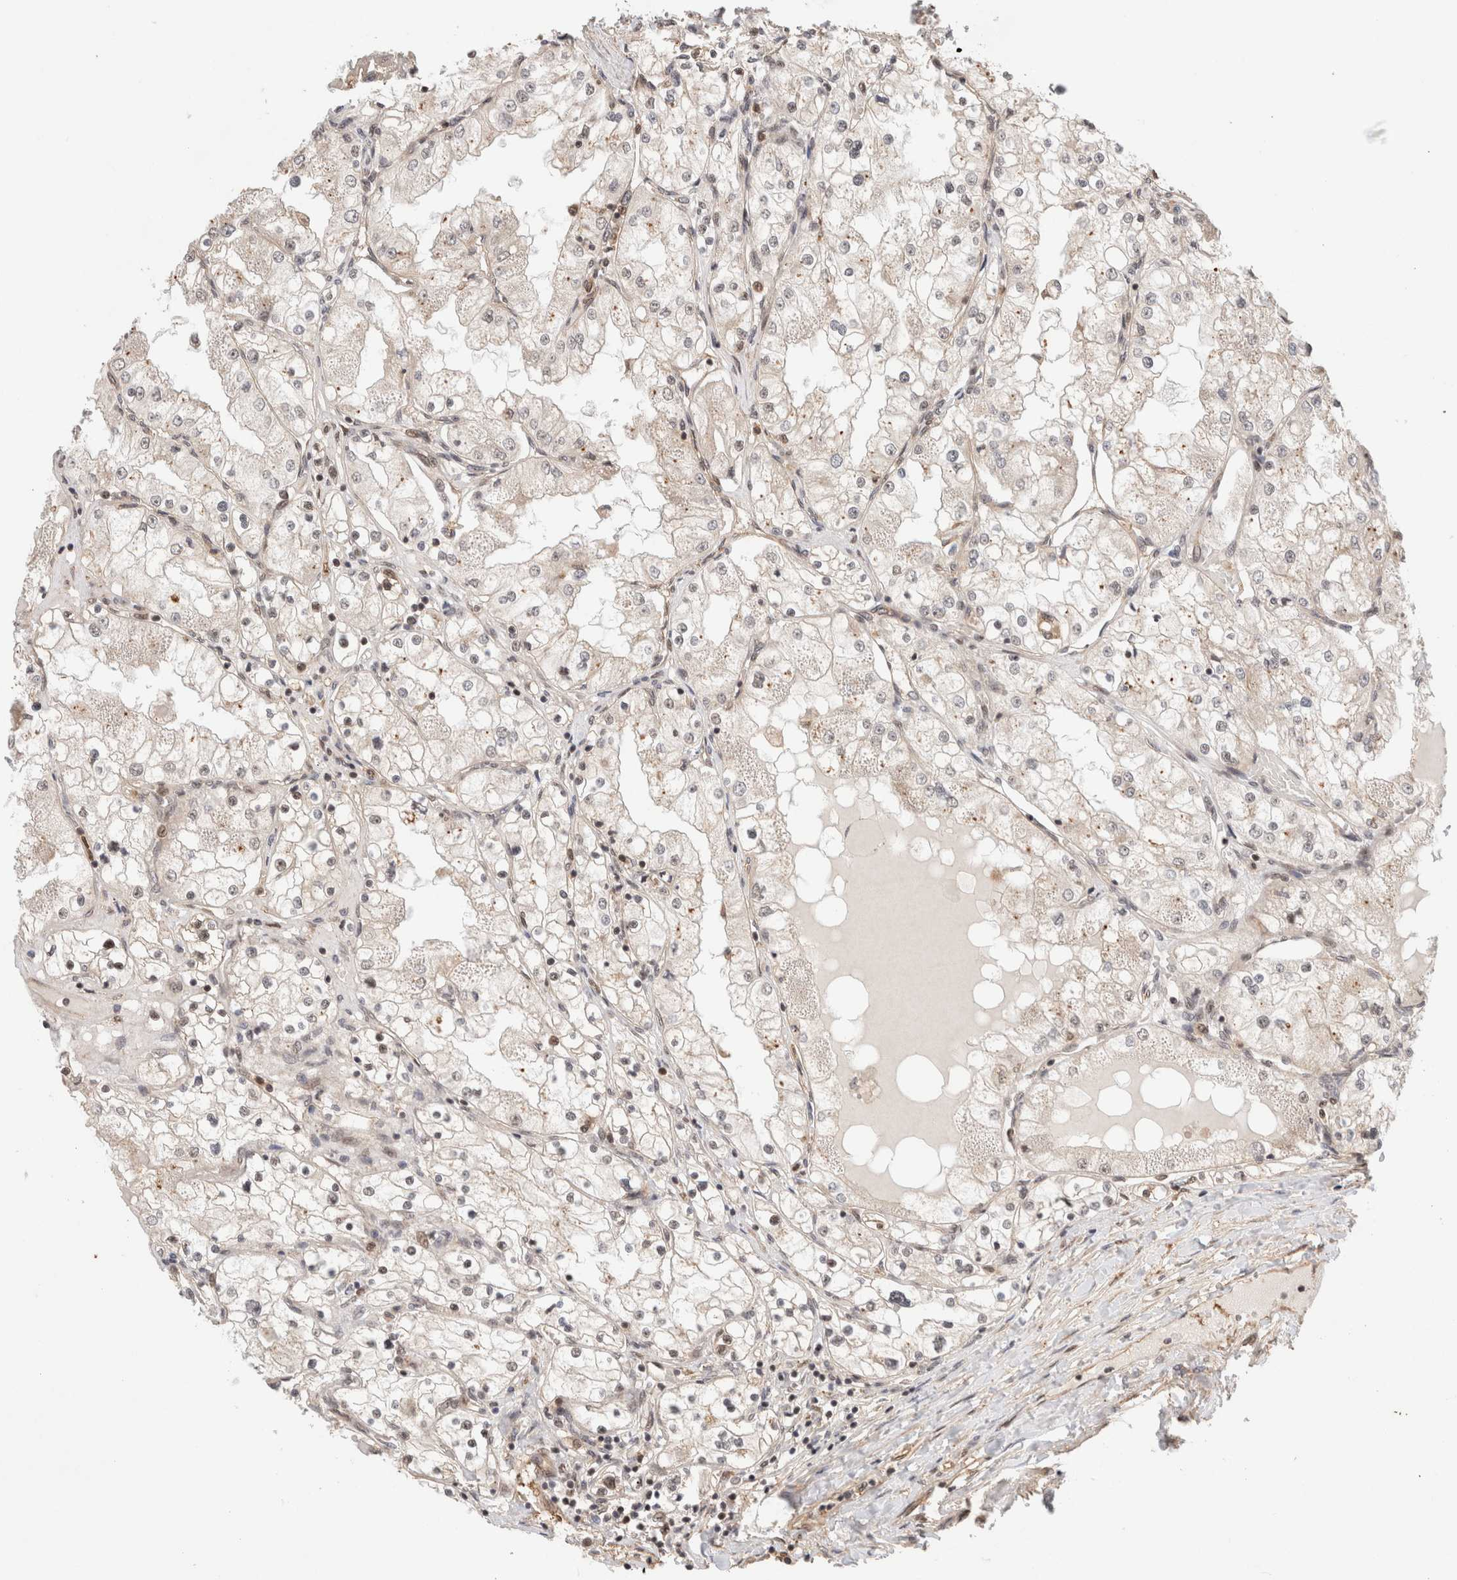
{"staining": {"intensity": "weak", "quantity": "<25%", "location": "nuclear"}, "tissue": "renal cancer", "cell_type": "Tumor cells", "image_type": "cancer", "snomed": [{"axis": "morphology", "description": "Adenocarcinoma, NOS"}, {"axis": "topography", "description": "Kidney"}], "caption": "Renal cancer (adenocarcinoma) stained for a protein using immunohistochemistry (IHC) displays no expression tumor cells.", "gene": "OTUD6B", "patient": {"sex": "male", "age": 68}}